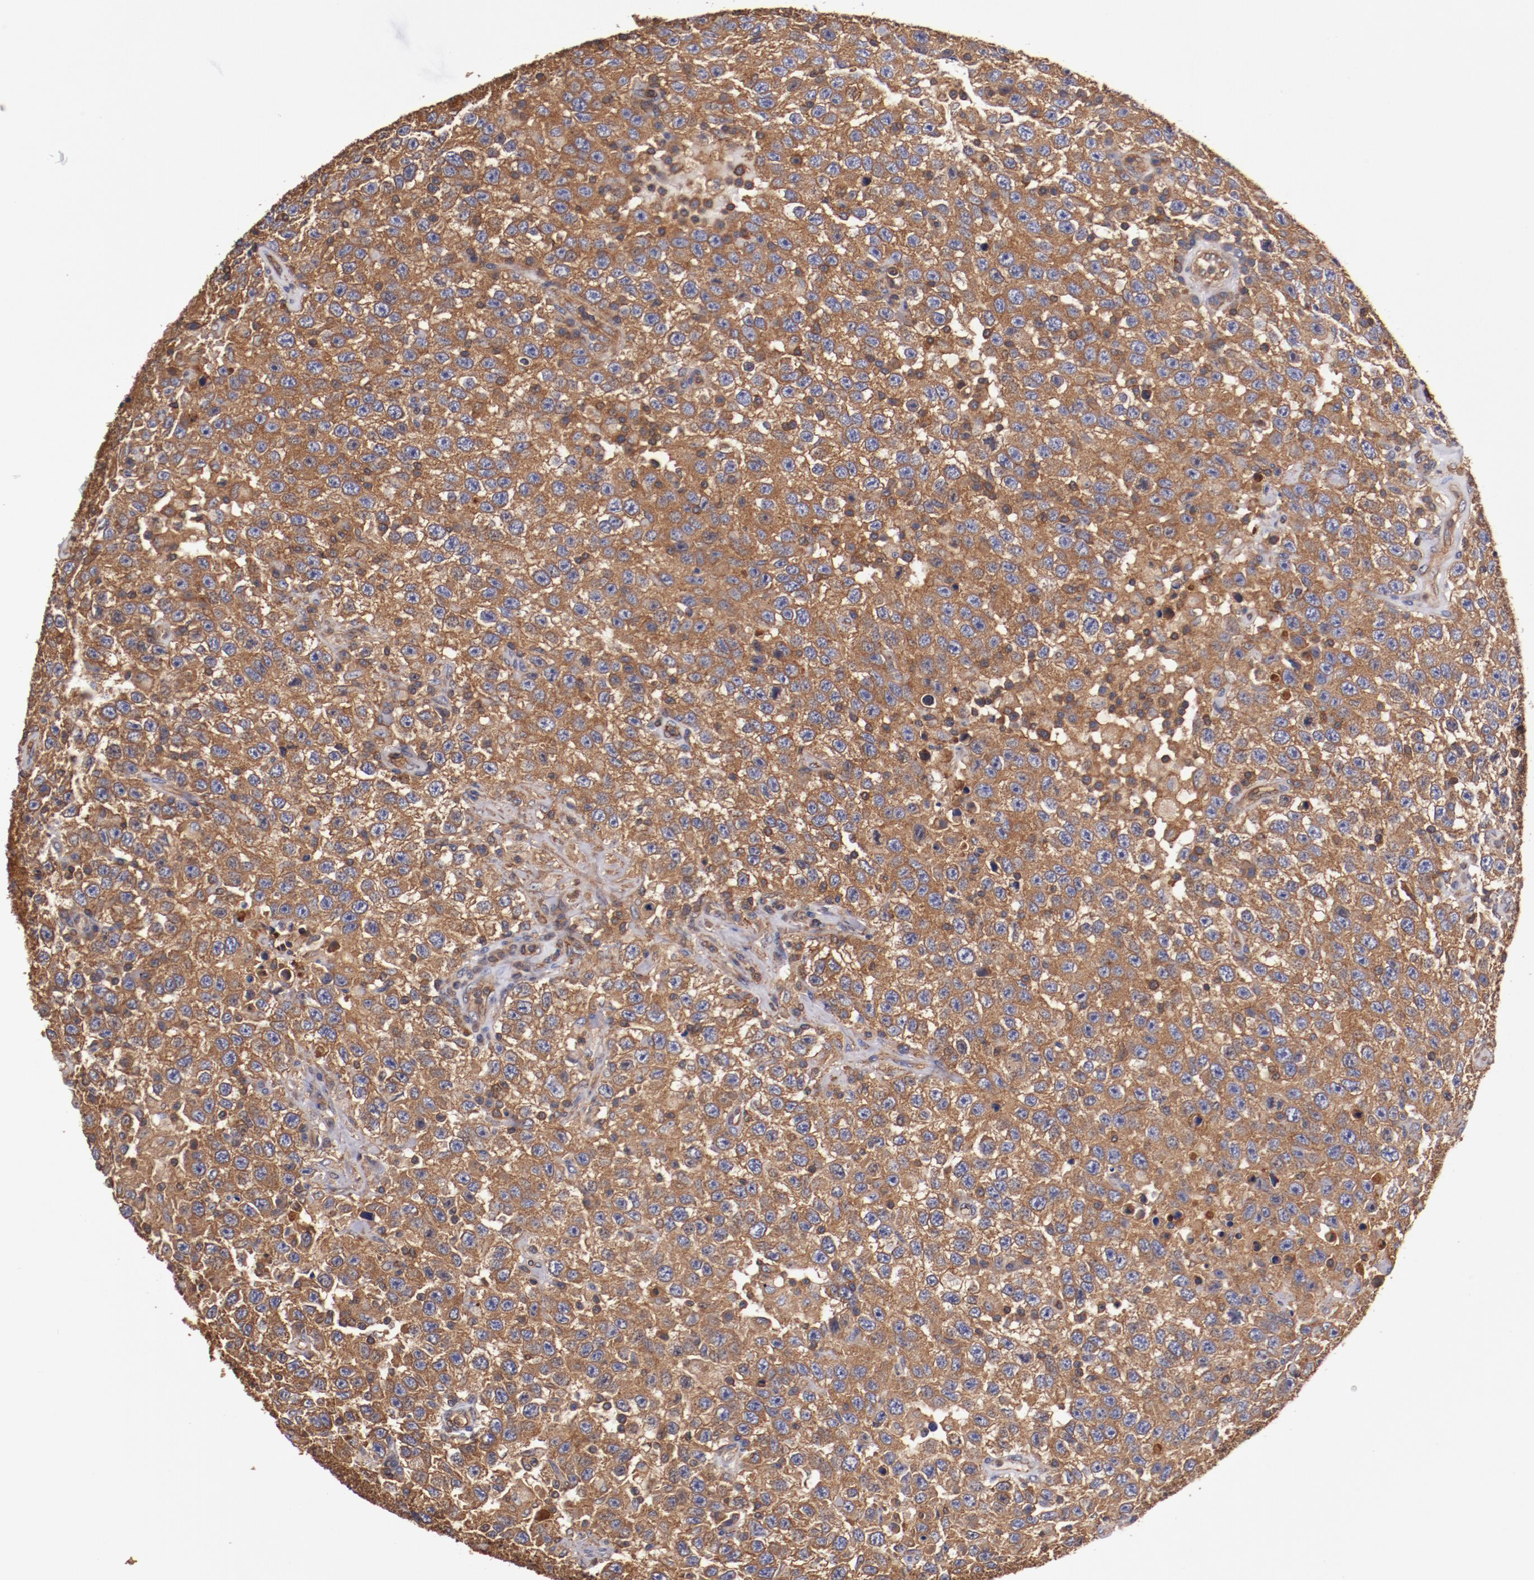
{"staining": {"intensity": "strong", "quantity": ">75%", "location": "cytoplasmic/membranous"}, "tissue": "testis cancer", "cell_type": "Tumor cells", "image_type": "cancer", "snomed": [{"axis": "morphology", "description": "Seminoma, NOS"}, {"axis": "topography", "description": "Testis"}], "caption": "Immunohistochemistry (DAB (3,3'-diaminobenzidine)) staining of testis cancer reveals strong cytoplasmic/membranous protein expression in about >75% of tumor cells. The staining was performed using DAB, with brown indicating positive protein expression. Nuclei are stained blue with hematoxylin.", "gene": "TMOD3", "patient": {"sex": "male", "age": 41}}